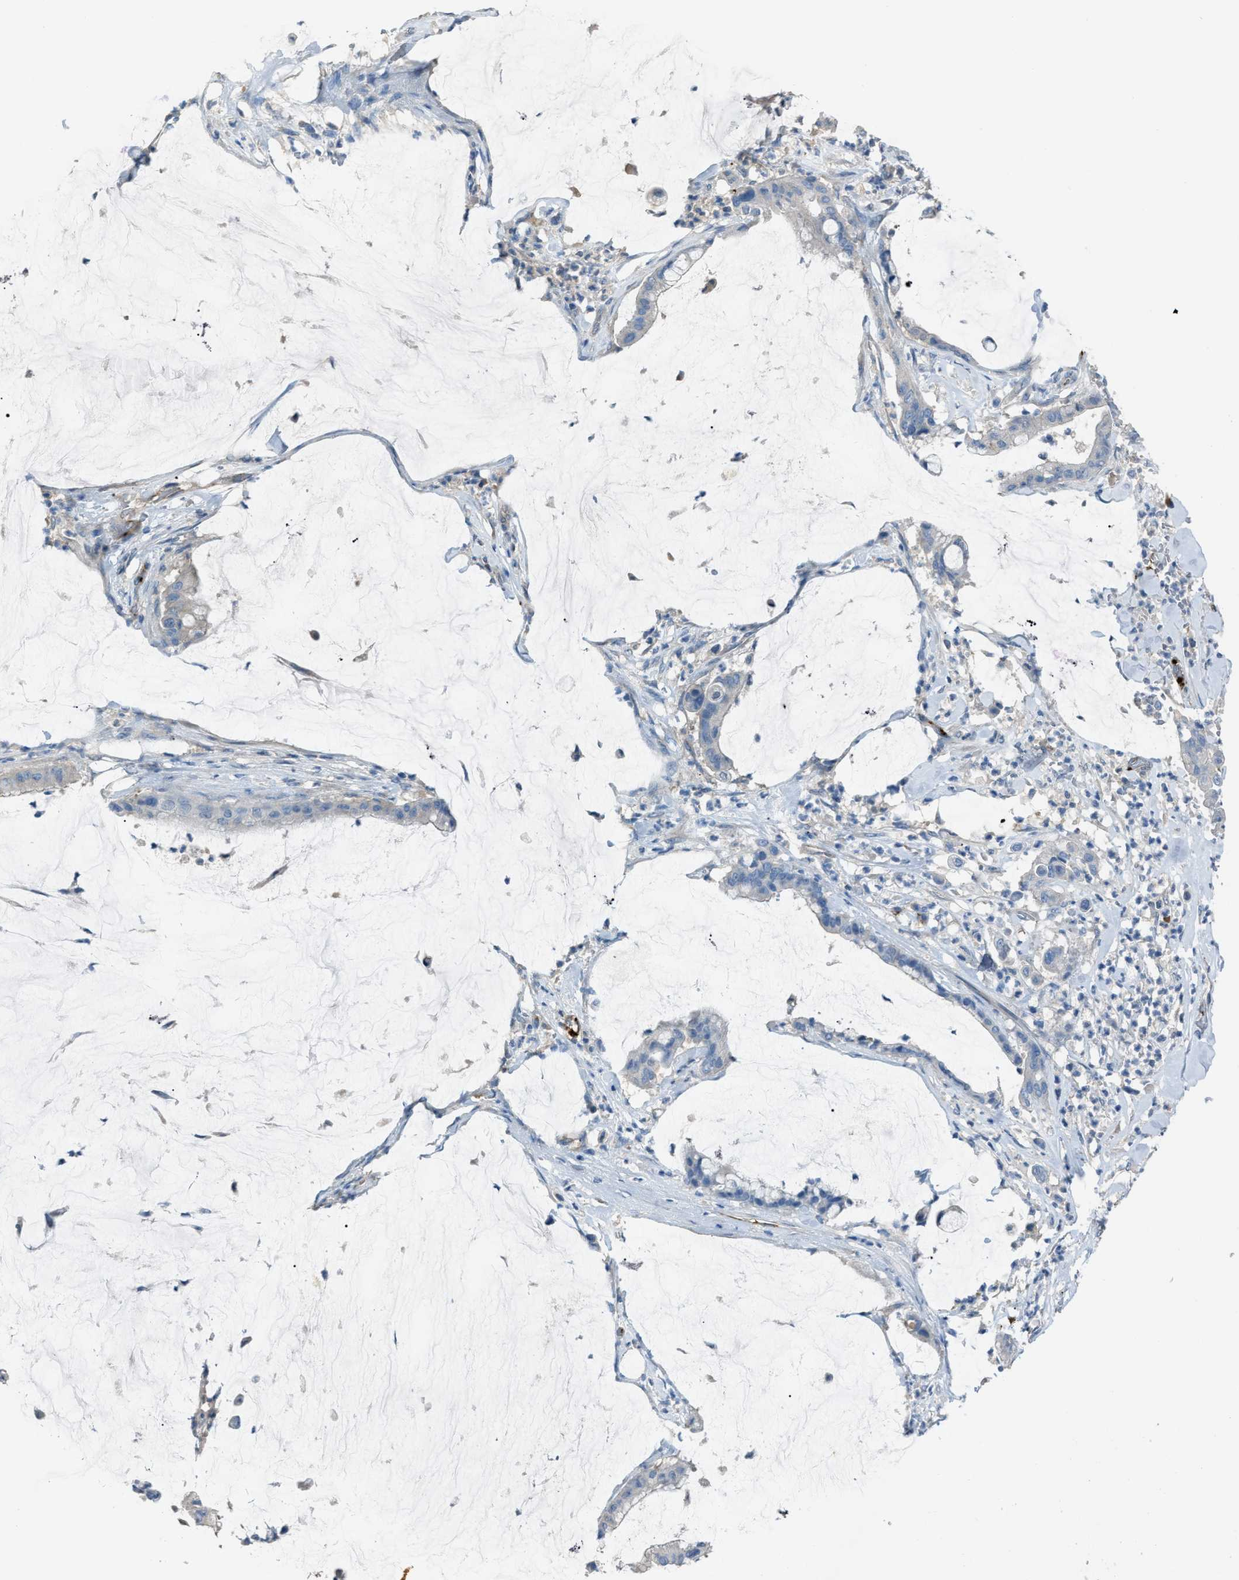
{"staining": {"intensity": "negative", "quantity": "none", "location": "none"}, "tissue": "pancreatic cancer", "cell_type": "Tumor cells", "image_type": "cancer", "snomed": [{"axis": "morphology", "description": "Adenocarcinoma, NOS"}, {"axis": "topography", "description": "Pancreas"}], "caption": "IHC of human adenocarcinoma (pancreatic) reveals no expression in tumor cells.", "gene": "SLC22A15", "patient": {"sex": "male", "age": 41}}